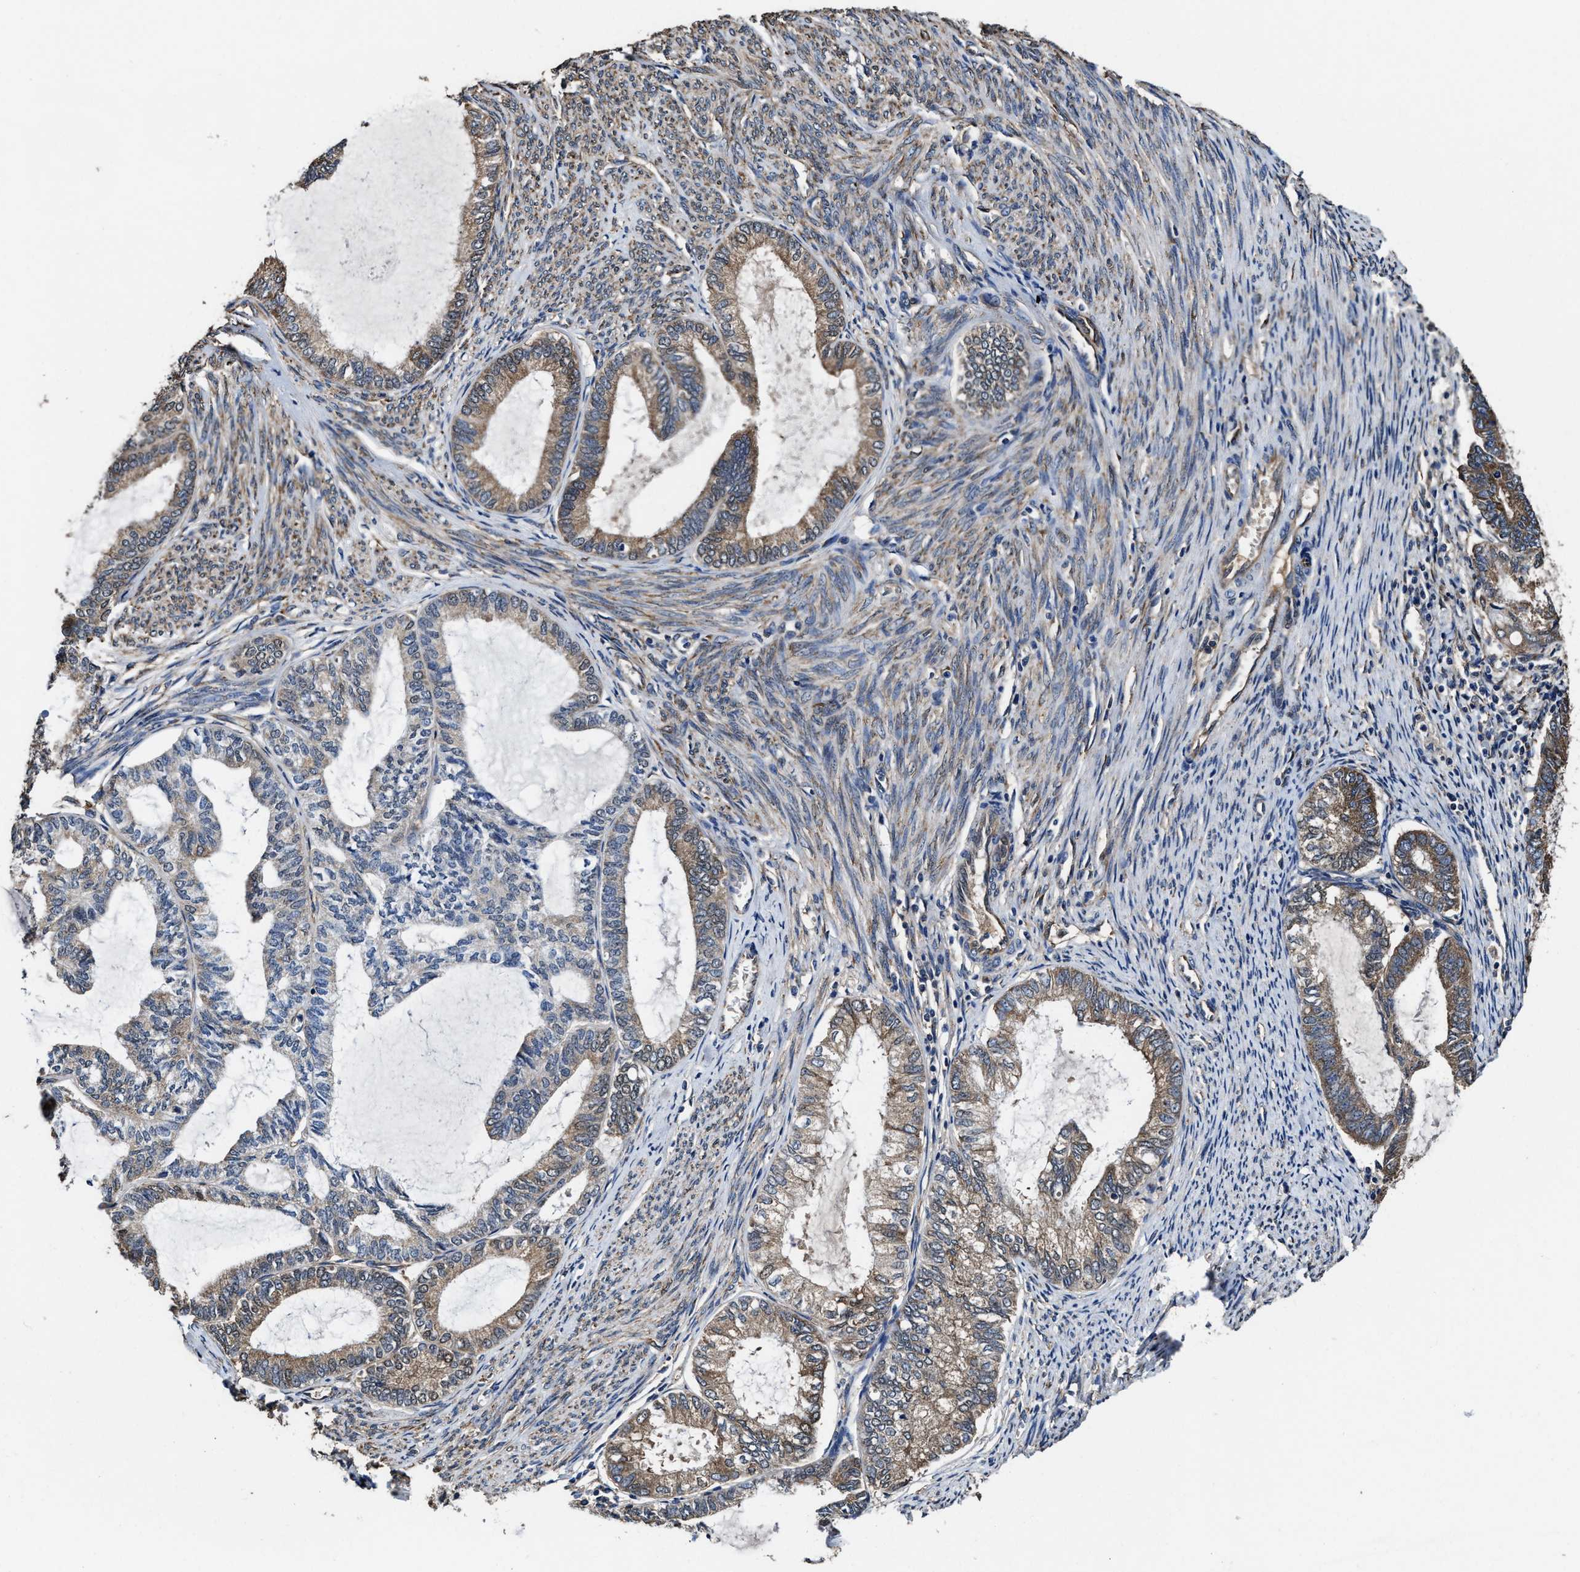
{"staining": {"intensity": "moderate", "quantity": ">75%", "location": "cytoplasmic/membranous"}, "tissue": "endometrial cancer", "cell_type": "Tumor cells", "image_type": "cancer", "snomed": [{"axis": "morphology", "description": "Adenocarcinoma, NOS"}, {"axis": "topography", "description": "Endometrium"}], "caption": "Adenocarcinoma (endometrial) was stained to show a protein in brown. There is medium levels of moderate cytoplasmic/membranous staining in about >75% of tumor cells. The protein is shown in brown color, while the nuclei are stained blue.", "gene": "IDNK", "patient": {"sex": "female", "age": 86}}